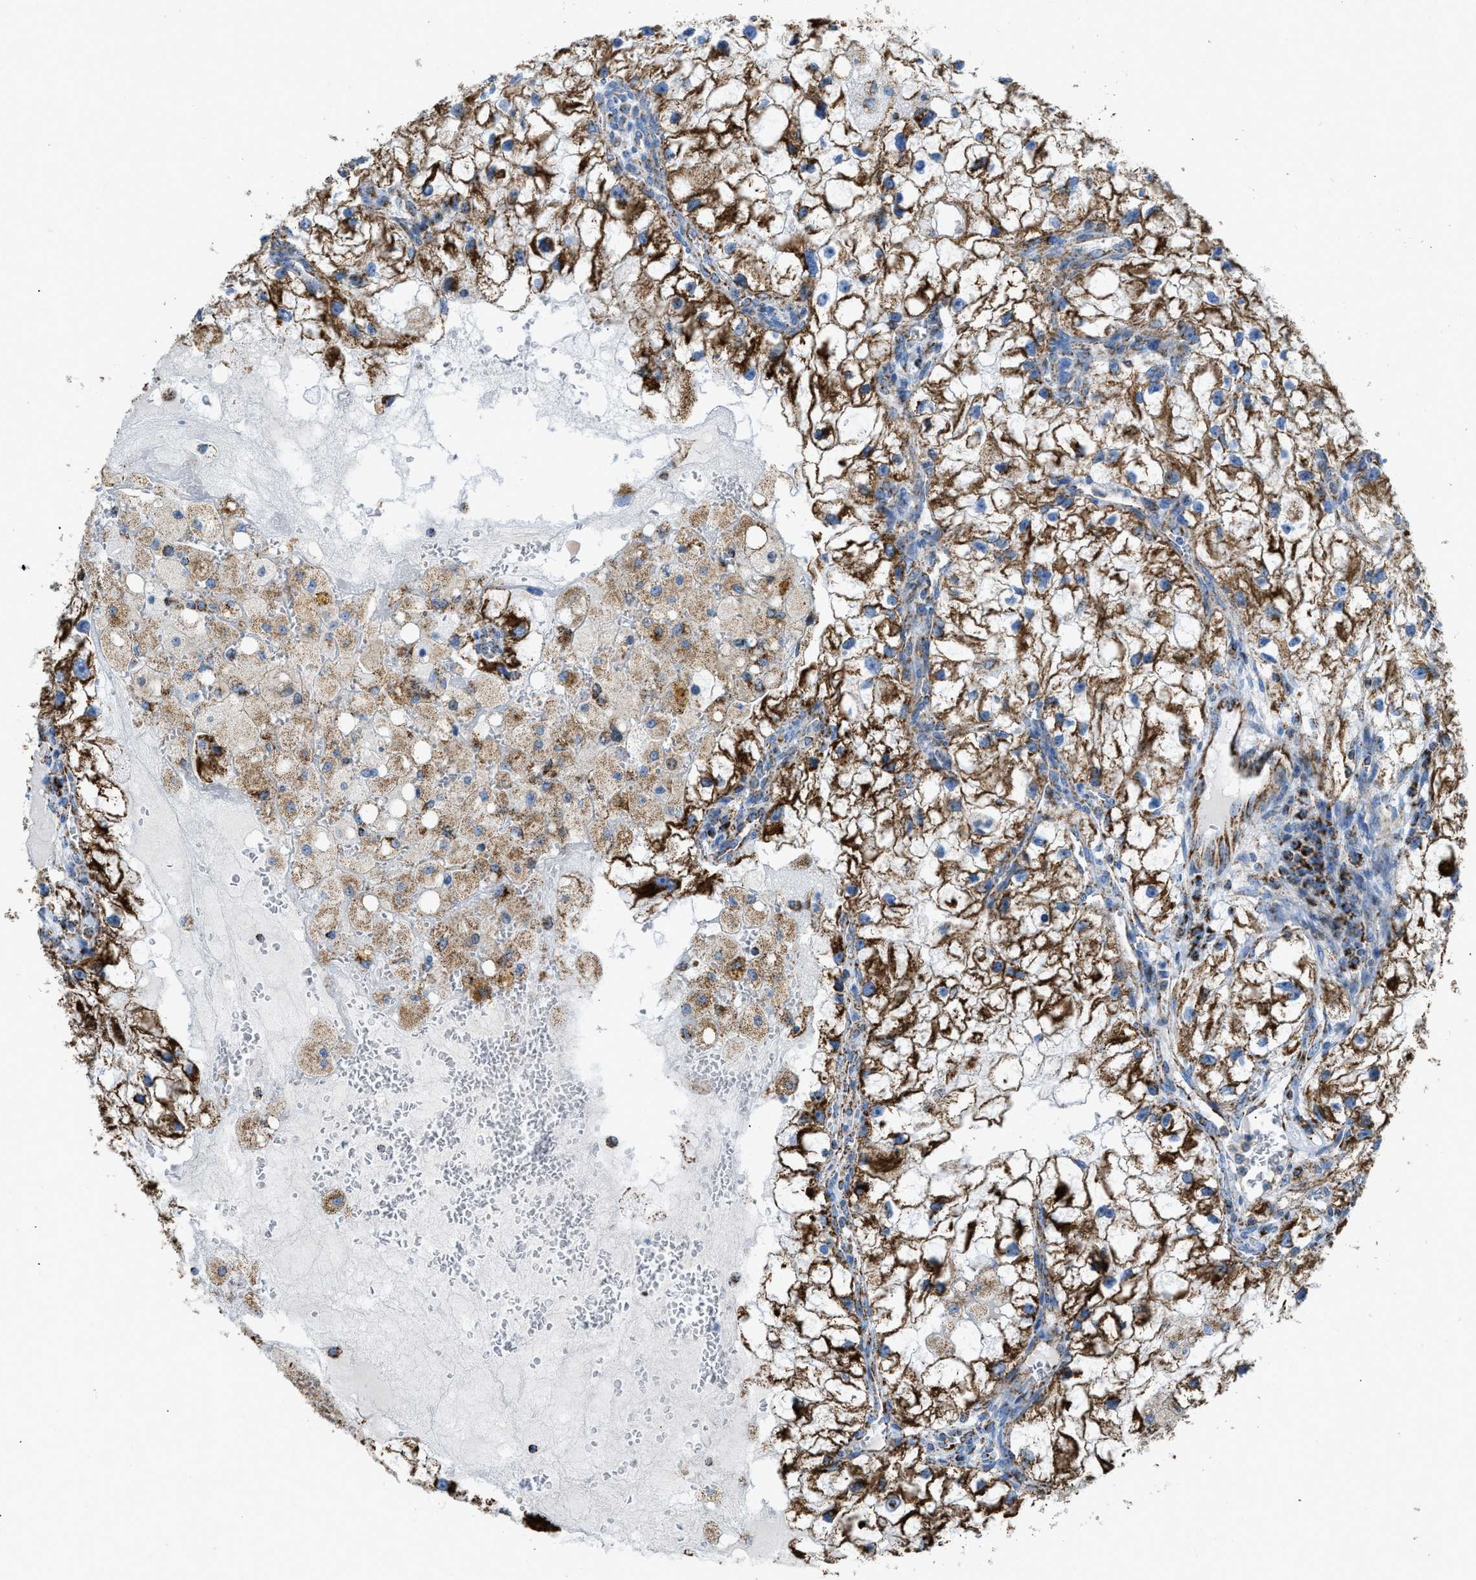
{"staining": {"intensity": "strong", "quantity": ">75%", "location": "cytoplasmic/membranous"}, "tissue": "renal cancer", "cell_type": "Tumor cells", "image_type": "cancer", "snomed": [{"axis": "morphology", "description": "Adenocarcinoma, NOS"}, {"axis": "topography", "description": "Kidney"}], "caption": "The image exhibits a brown stain indicating the presence of a protein in the cytoplasmic/membranous of tumor cells in renal adenocarcinoma.", "gene": "ETFB", "patient": {"sex": "female", "age": 70}}